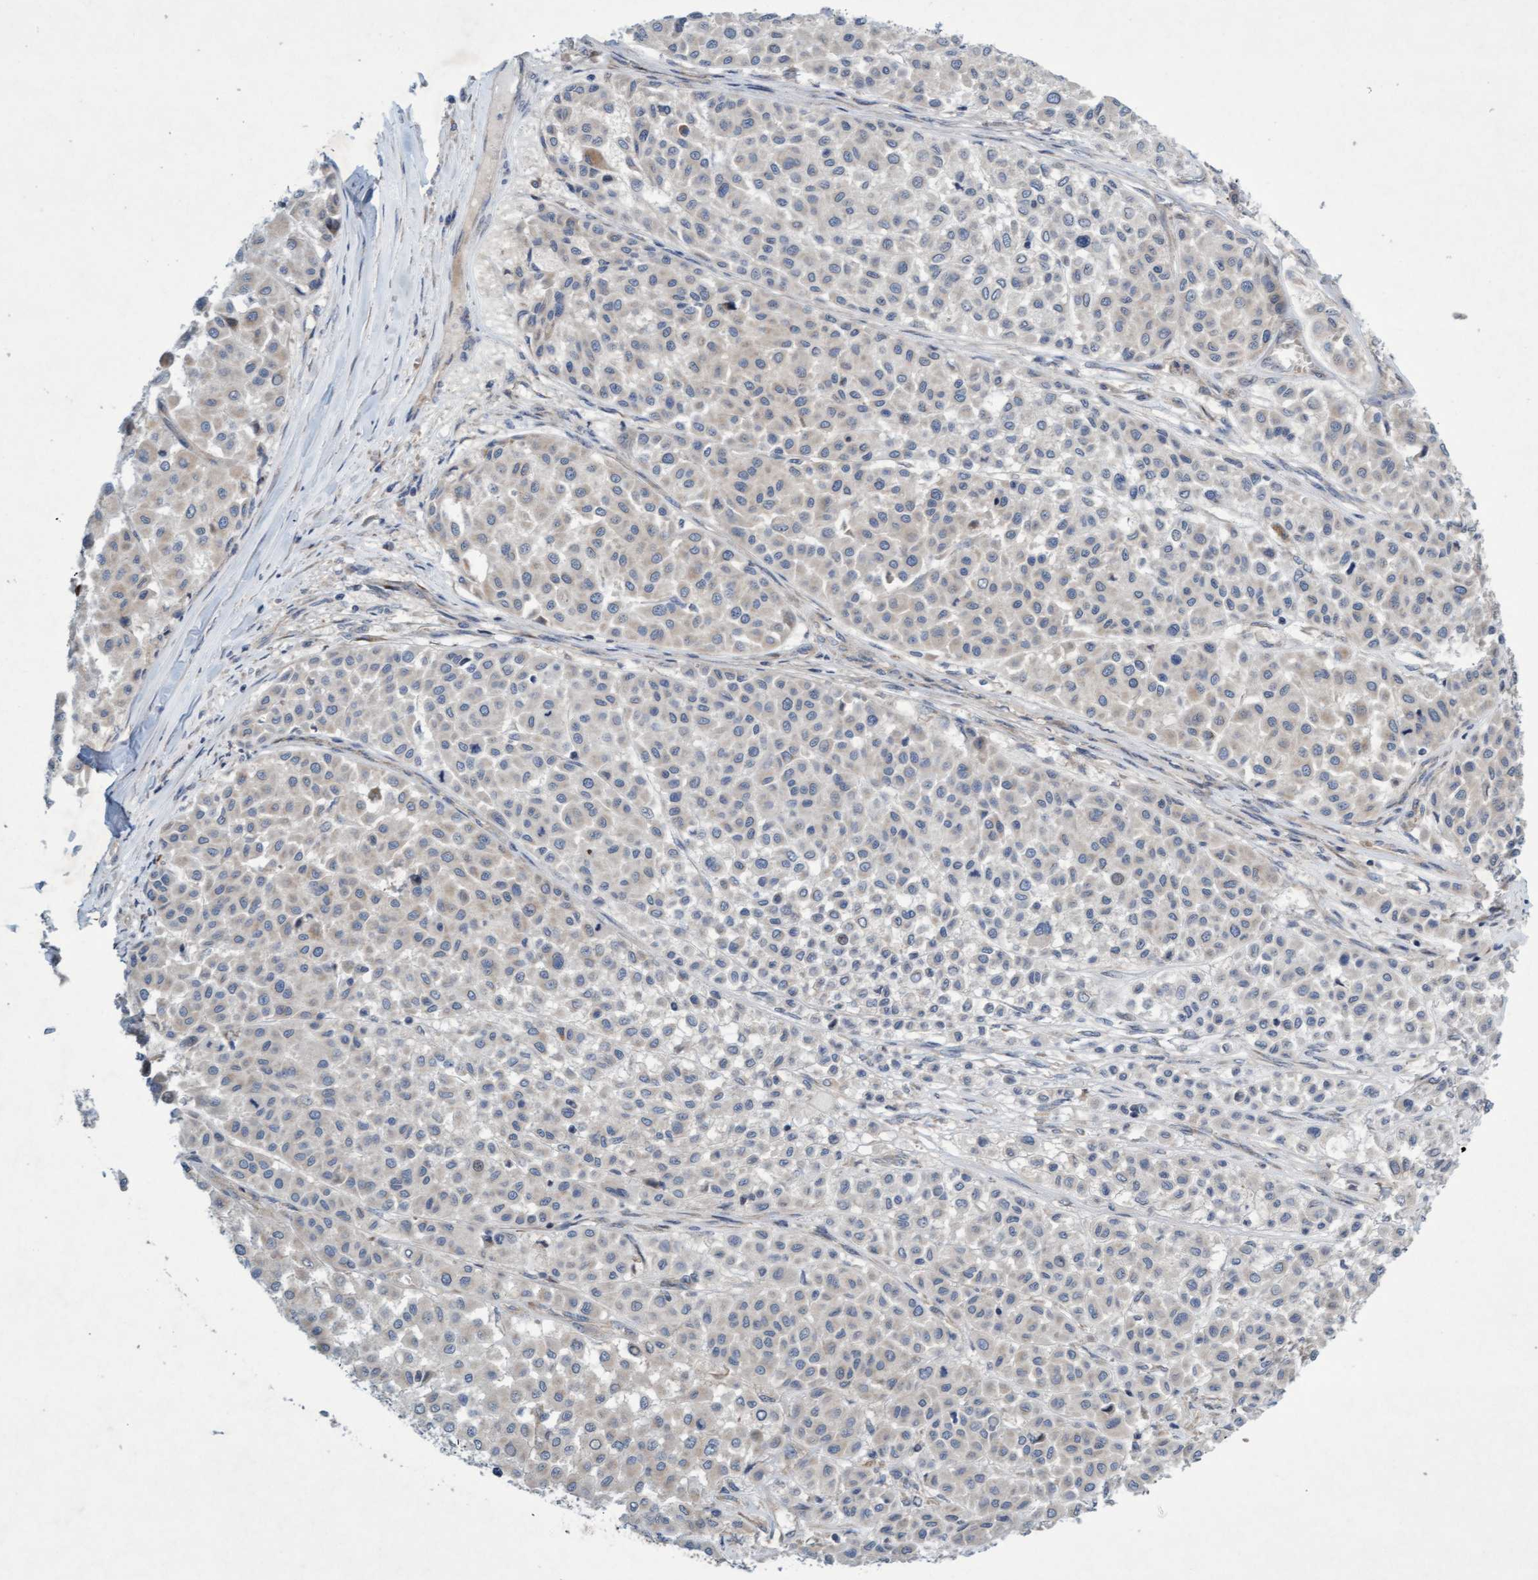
{"staining": {"intensity": "negative", "quantity": "none", "location": "none"}, "tissue": "melanoma", "cell_type": "Tumor cells", "image_type": "cancer", "snomed": [{"axis": "morphology", "description": "Malignant melanoma, Metastatic site"}, {"axis": "topography", "description": "Soft tissue"}], "caption": "Tumor cells are negative for brown protein staining in melanoma.", "gene": "DDHD2", "patient": {"sex": "male", "age": 41}}